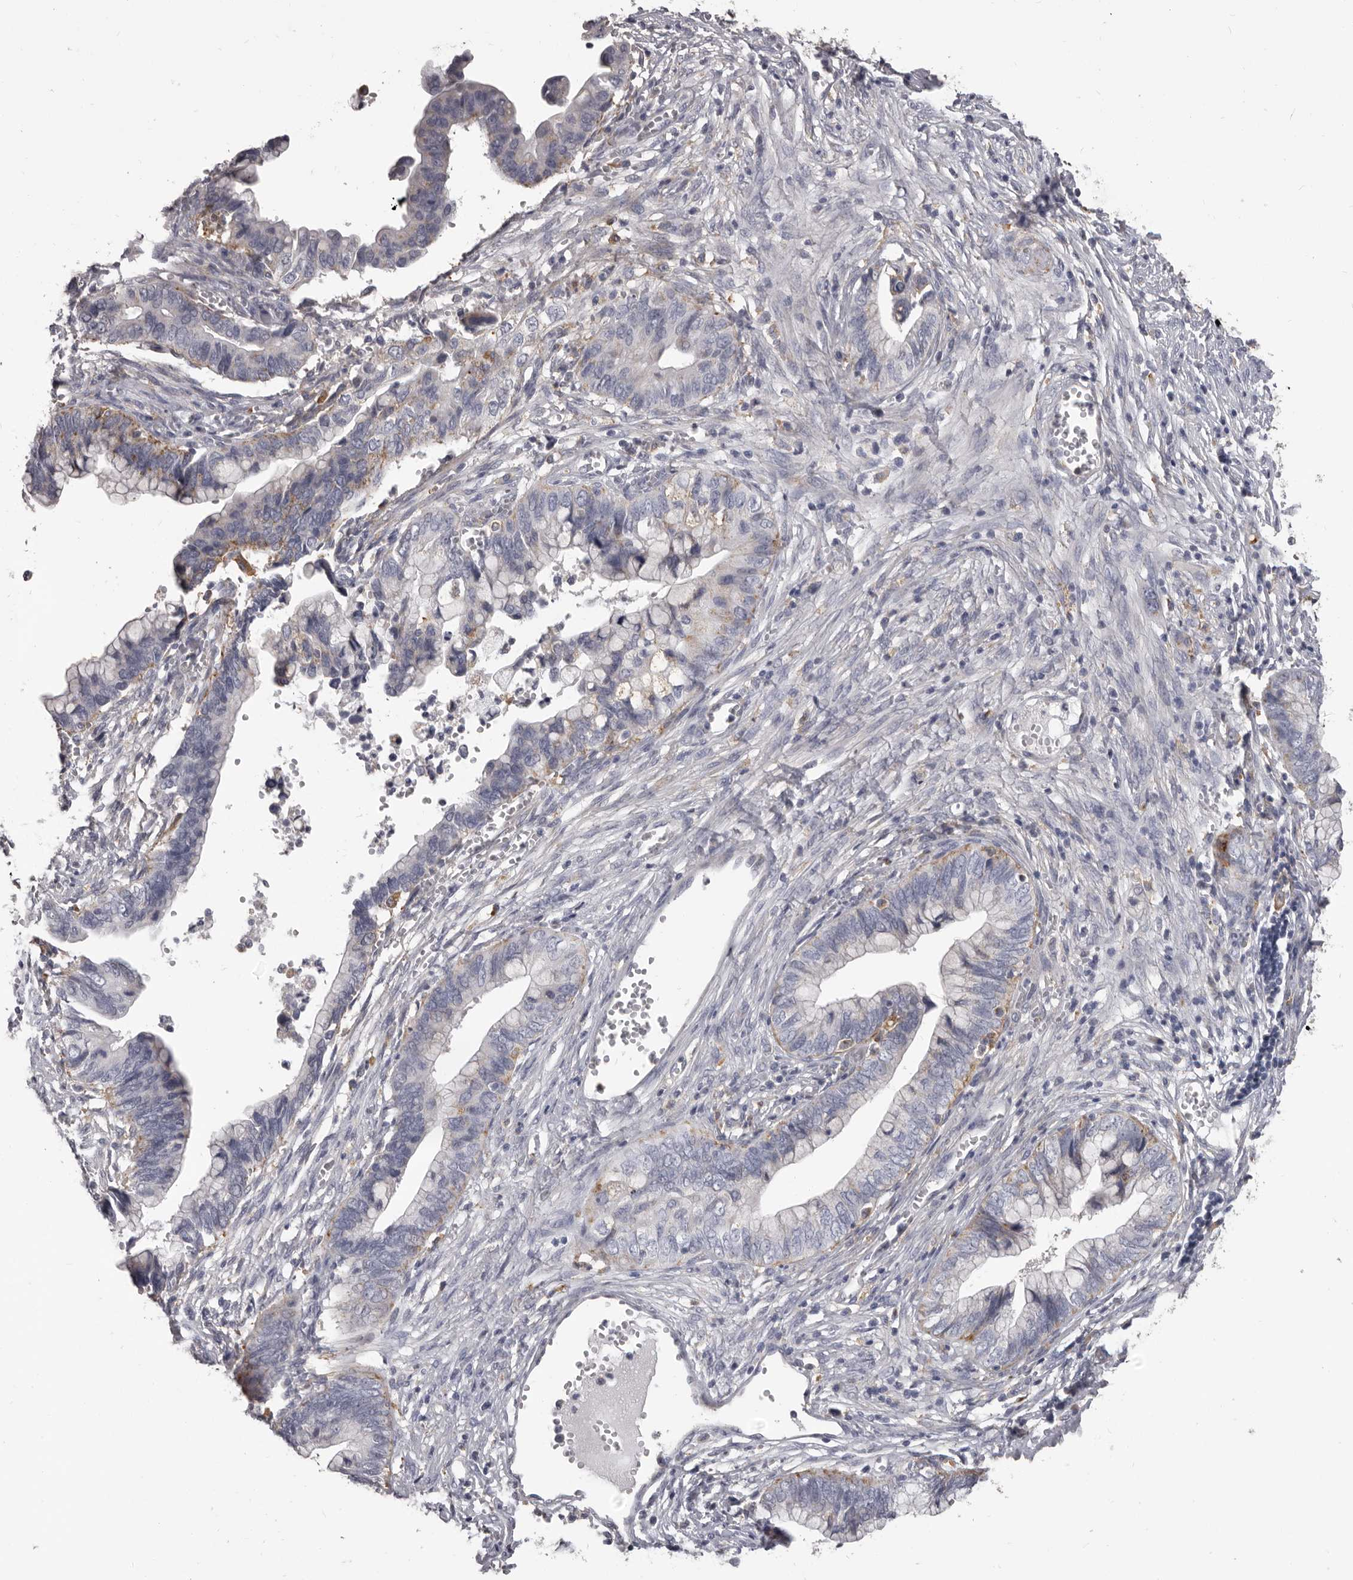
{"staining": {"intensity": "moderate", "quantity": "<25%", "location": "cytoplasmic/membranous"}, "tissue": "cervical cancer", "cell_type": "Tumor cells", "image_type": "cancer", "snomed": [{"axis": "morphology", "description": "Adenocarcinoma, NOS"}, {"axis": "topography", "description": "Cervix"}], "caption": "Immunohistochemistry (IHC) of cervical cancer (adenocarcinoma) exhibits low levels of moderate cytoplasmic/membranous expression in approximately <25% of tumor cells. (DAB = brown stain, brightfield microscopy at high magnification).", "gene": "PI4K2A", "patient": {"sex": "female", "age": 44}}